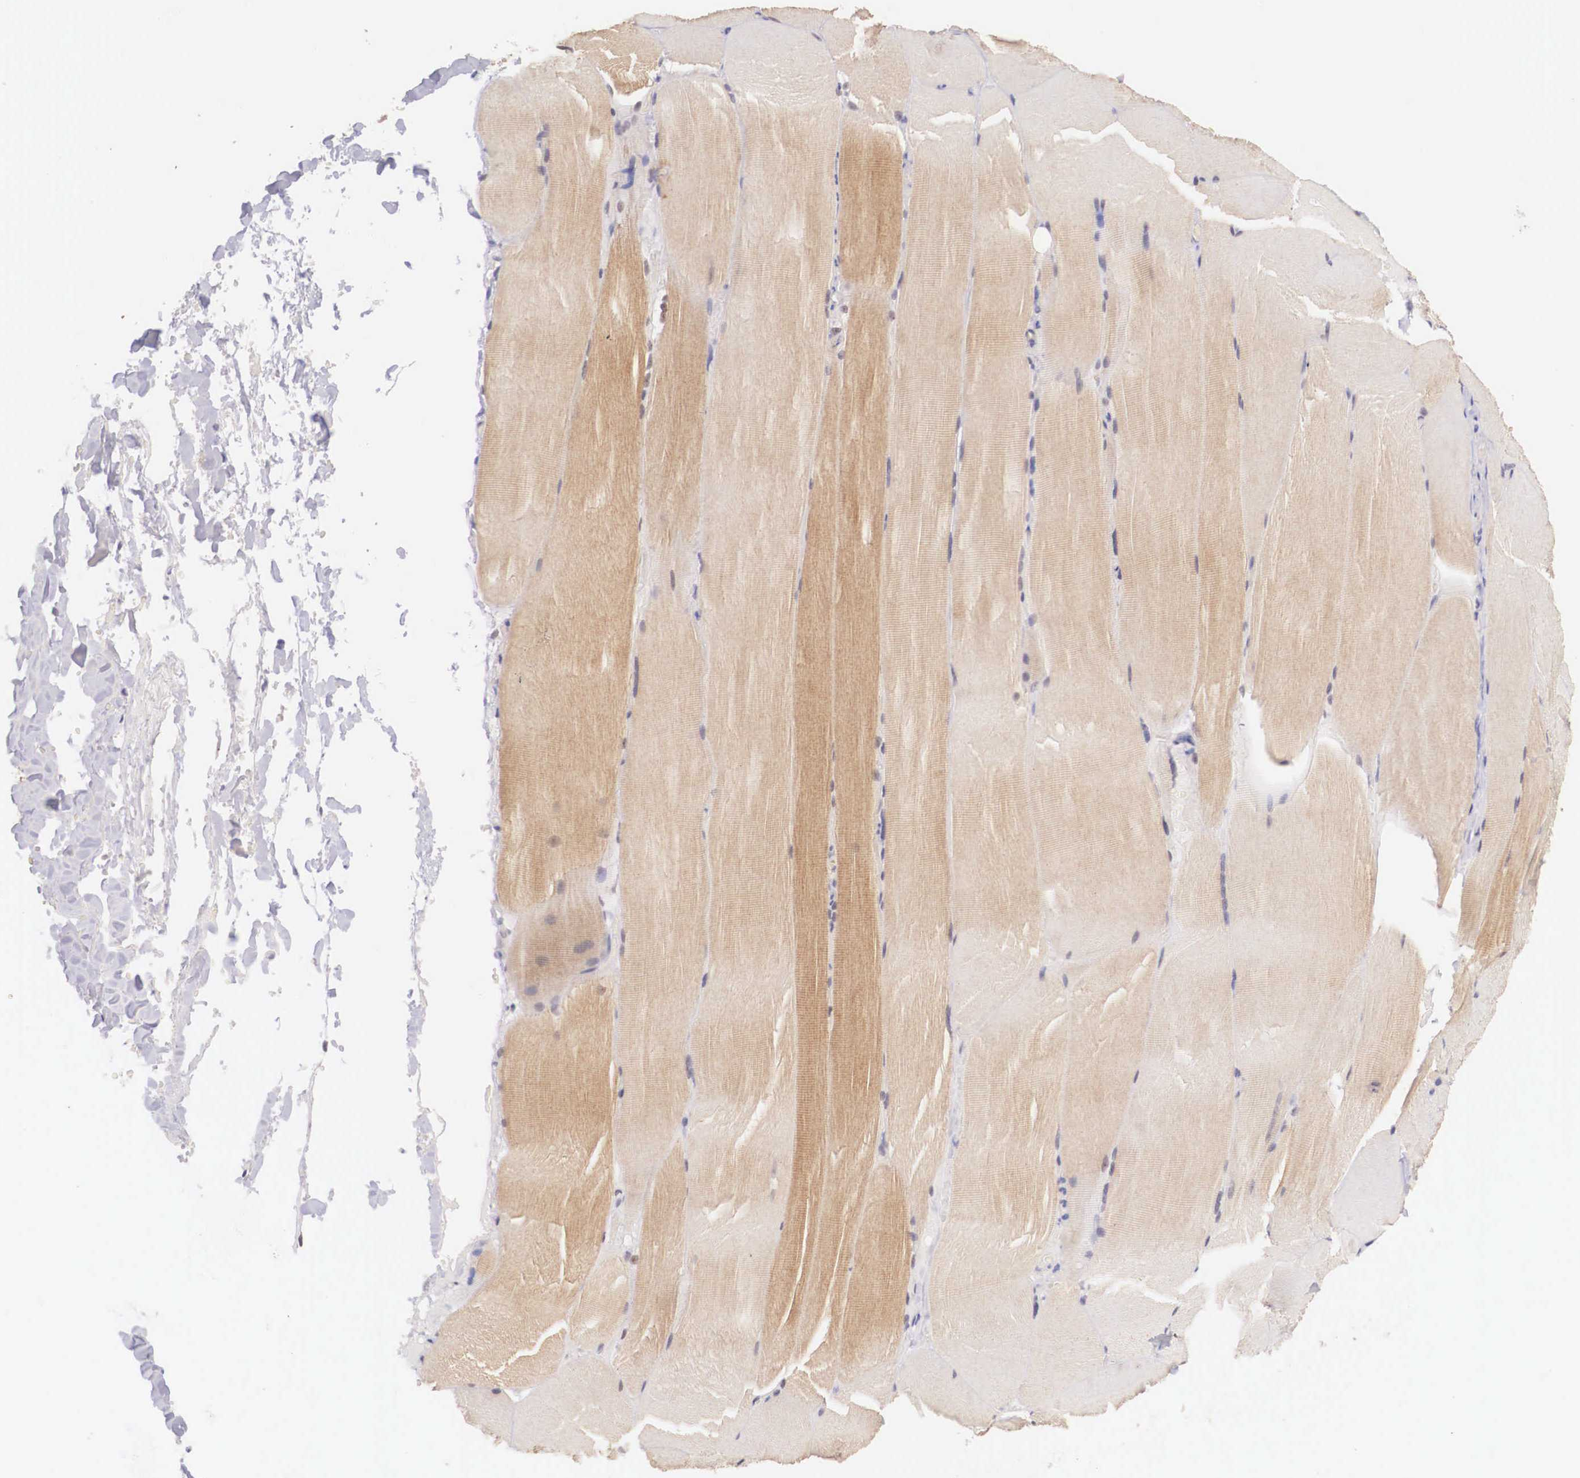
{"staining": {"intensity": "weak", "quantity": ">75%", "location": "cytoplasmic/membranous"}, "tissue": "skeletal muscle", "cell_type": "Myocytes", "image_type": "normal", "snomed": [{"axis": "morphology", "description": "Normal tissue, NOS"}, {"axis": "topography", "description": "Skeletal muscle"}], "caption": "Immunohistochemistry (IHC) (DAB (3,3'-diaminobenzidine)) staining of unremarkable skeletal muscle exhibits weak cytoplasmic/membranous protein staining in approximately >75% of myocytes.", "gene": "ZNF275", "patient": {"sex": "male", "age": 71}}